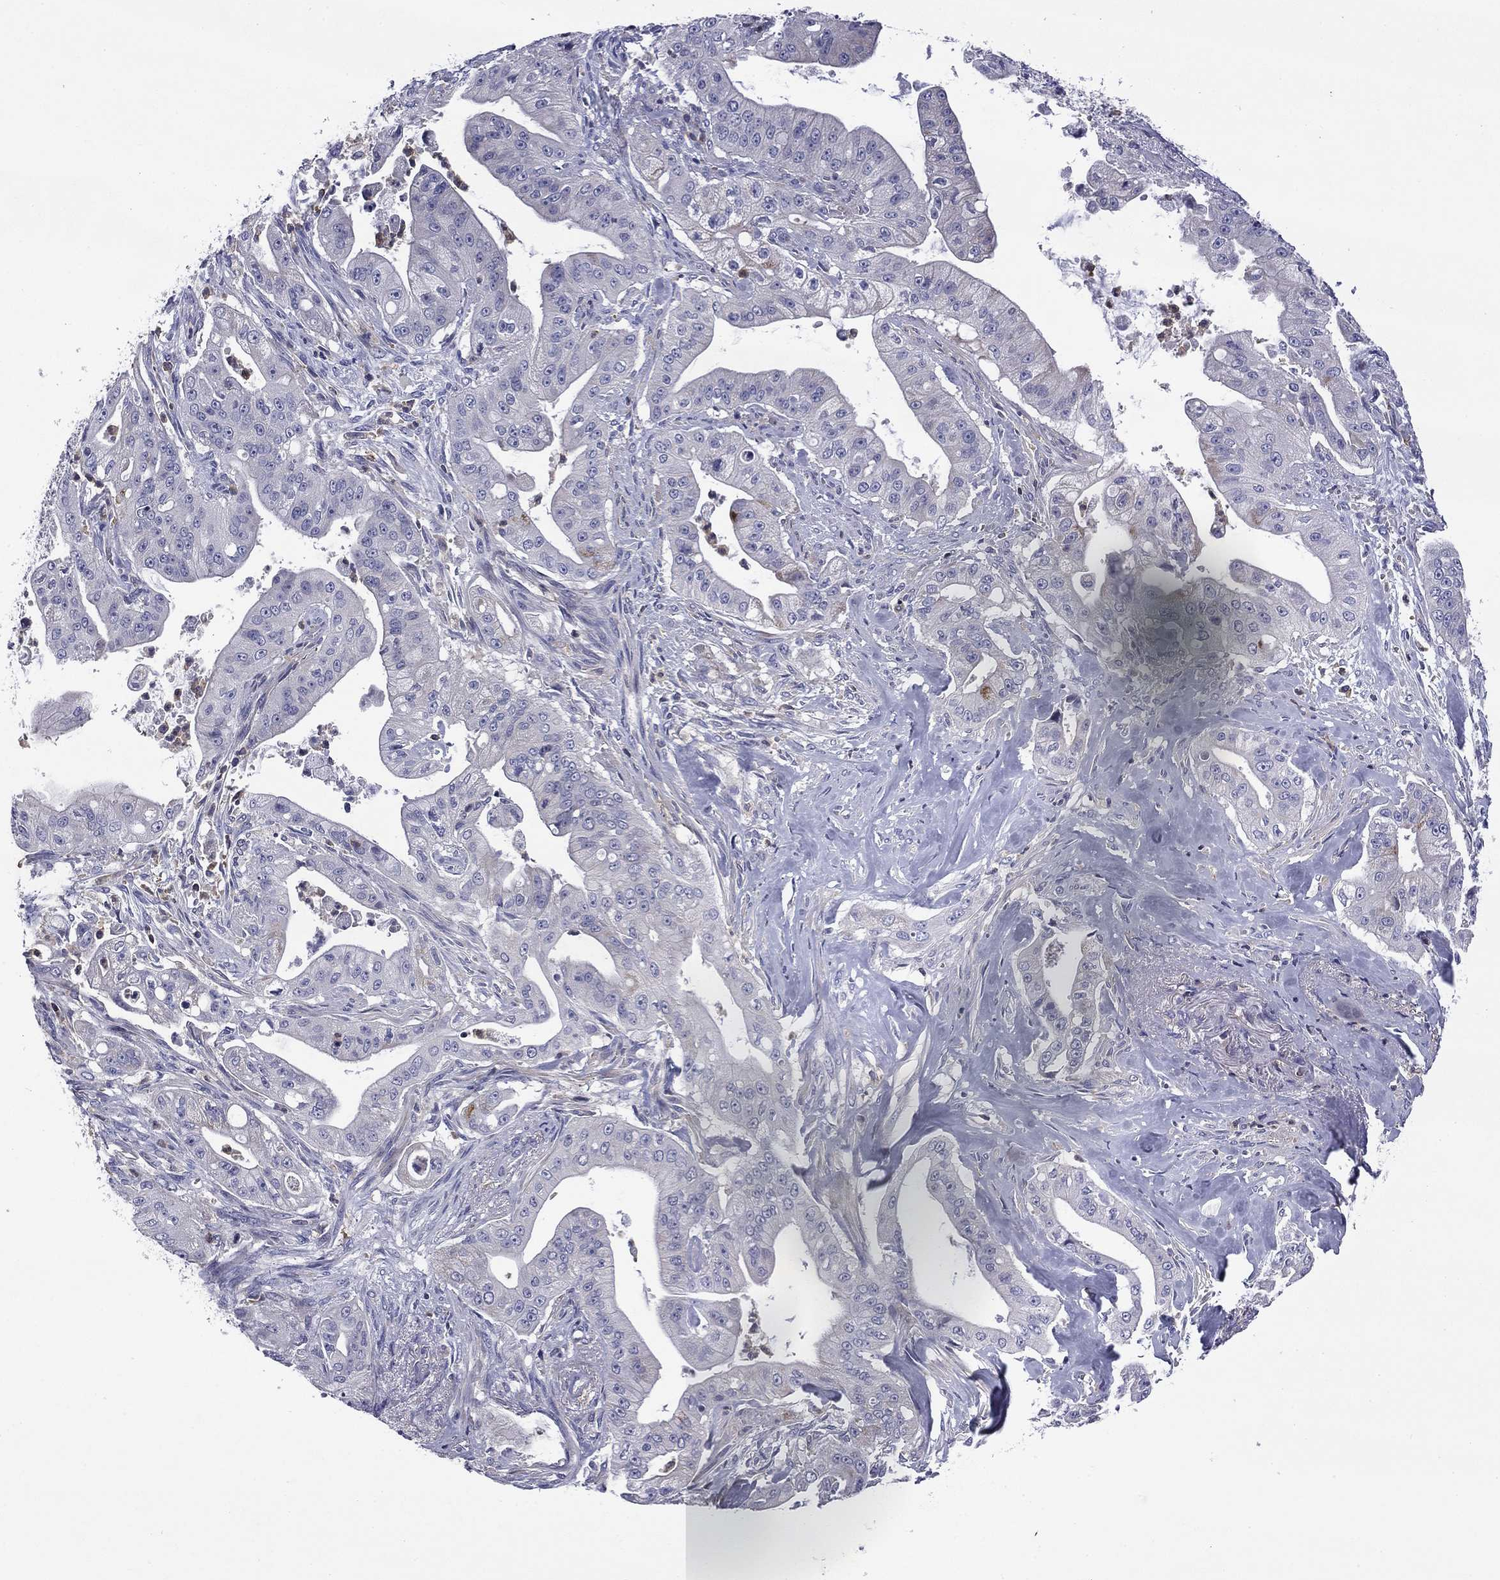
{"staining": {"intensity": "negative", "quantity": "none", "location": "none"}, "tissue": "pancreatic cancer", "cell_type": "Tumor cells", "image_type": "cancer", "snomed": [{"axis": "morphology", "description": "Normal tissue, NOS"}, {"axis": "morphology", "description": "Inflammation, NOS"}, {"axis": "morphology", "description": "Adenocarcinoma, NOS"}, {"axis": "topography", "description": "Pancreas"}], "caption": "High power microscopy micrograph of an immunohistochemistry (IHC) photomicrograph of adenocarcinoma (pancreatic), revealing no significant positivity in tumor cells.", "gene": "ARHGAP45", "patient": {"sex": "male", "age": 57}}